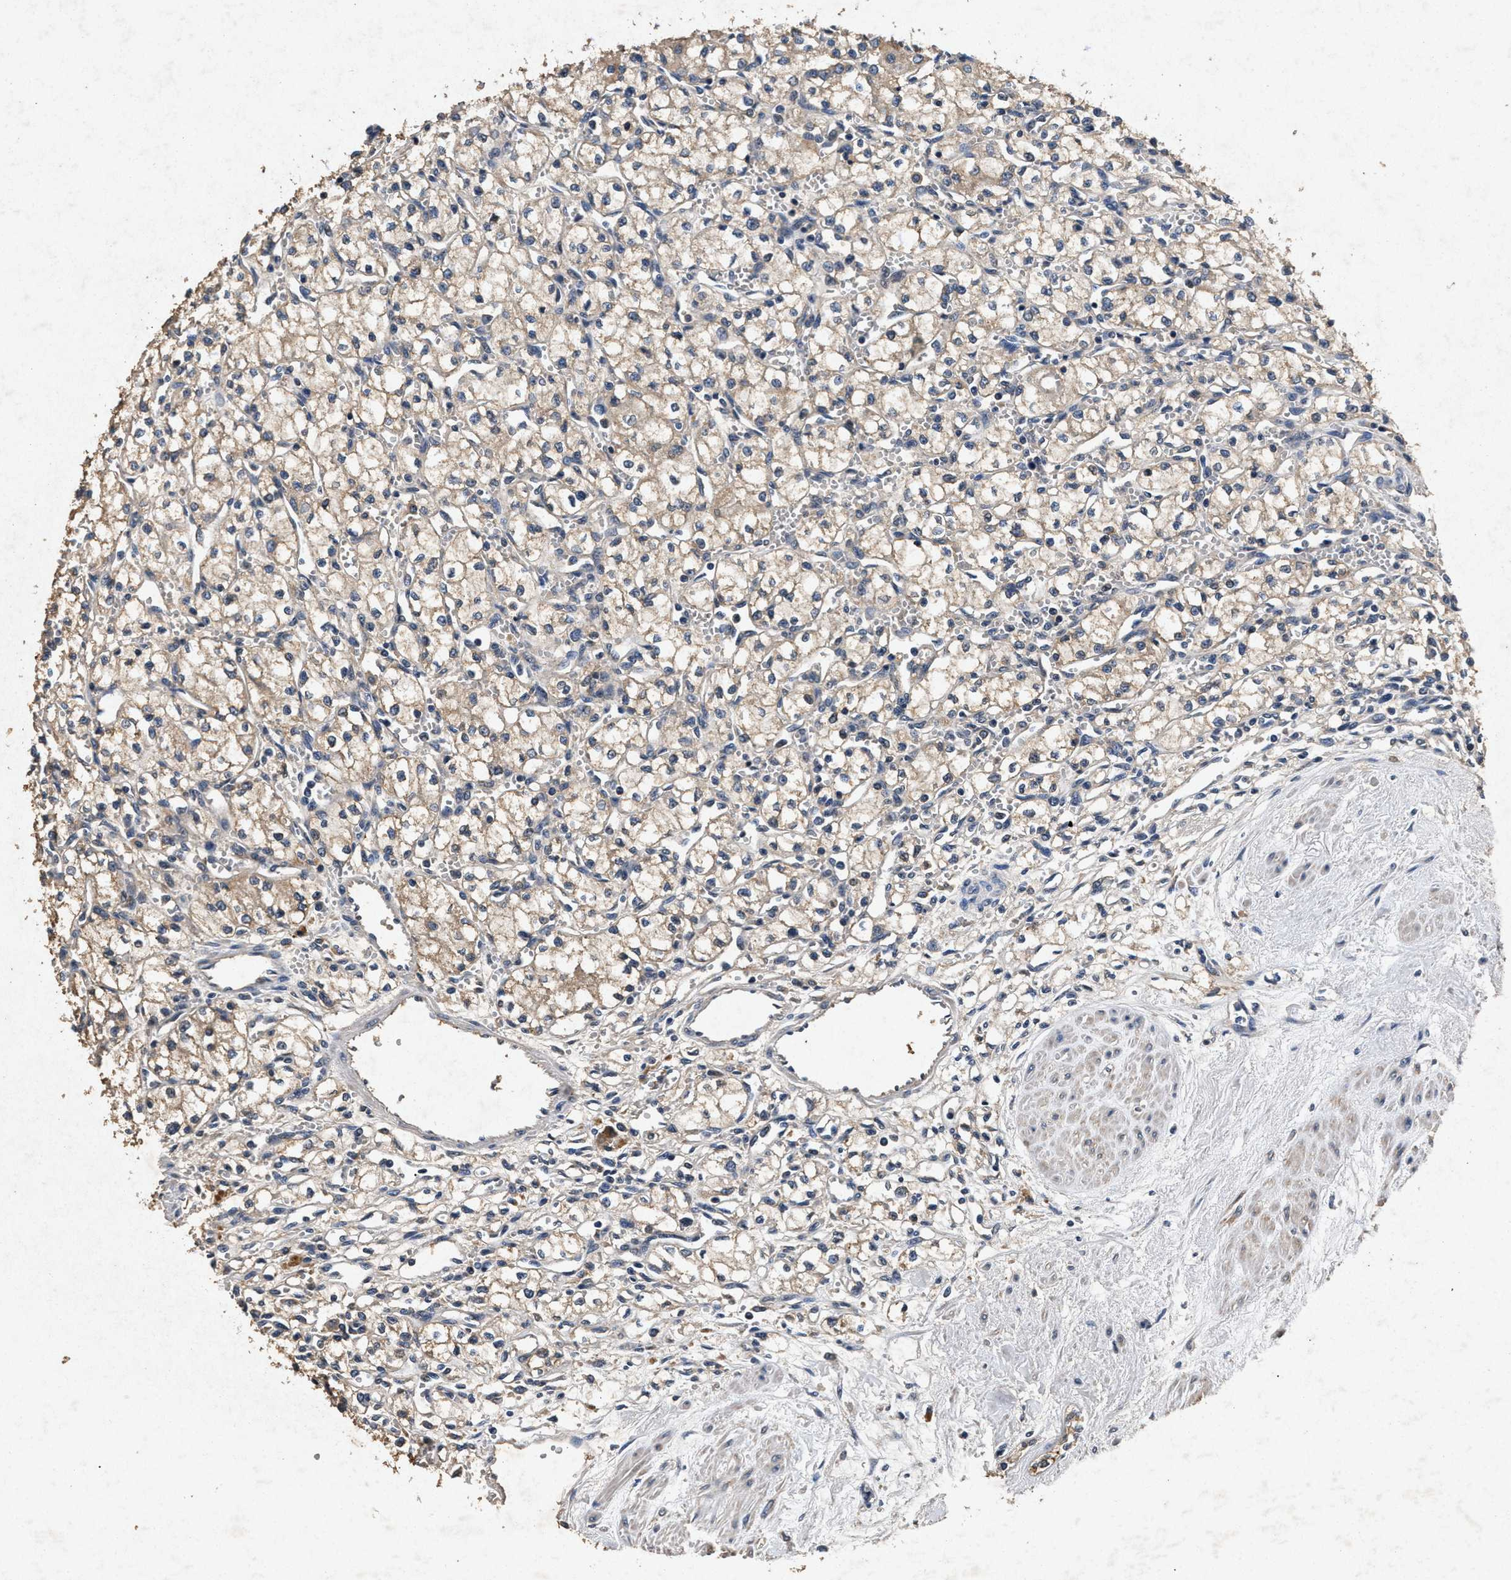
{"staining": {"intensity": "weak", "quantity": "<25%", "location": "cytoplasmic/membranous"}, "tissue": "renal cancer", "cell_type": "Tumor cells", "image_type": "cancer", "snomed": [{"axis": "morphology", "description": "Normal tissue, NOS"}, {"axis": "morphology", "description": "Adenocarcinoma, NOS"}, {"axis": "topography", "description": "Kidney"}], "caption": "Tumor cells show no significant staining in renal cancer (adenocarcinoma). (DAB (3,3'-diaminobenzidine) IHC with hematoxylin counter stain).", "gene": "PPP1CC", "patient": {"sex": "male", "age": 59}}